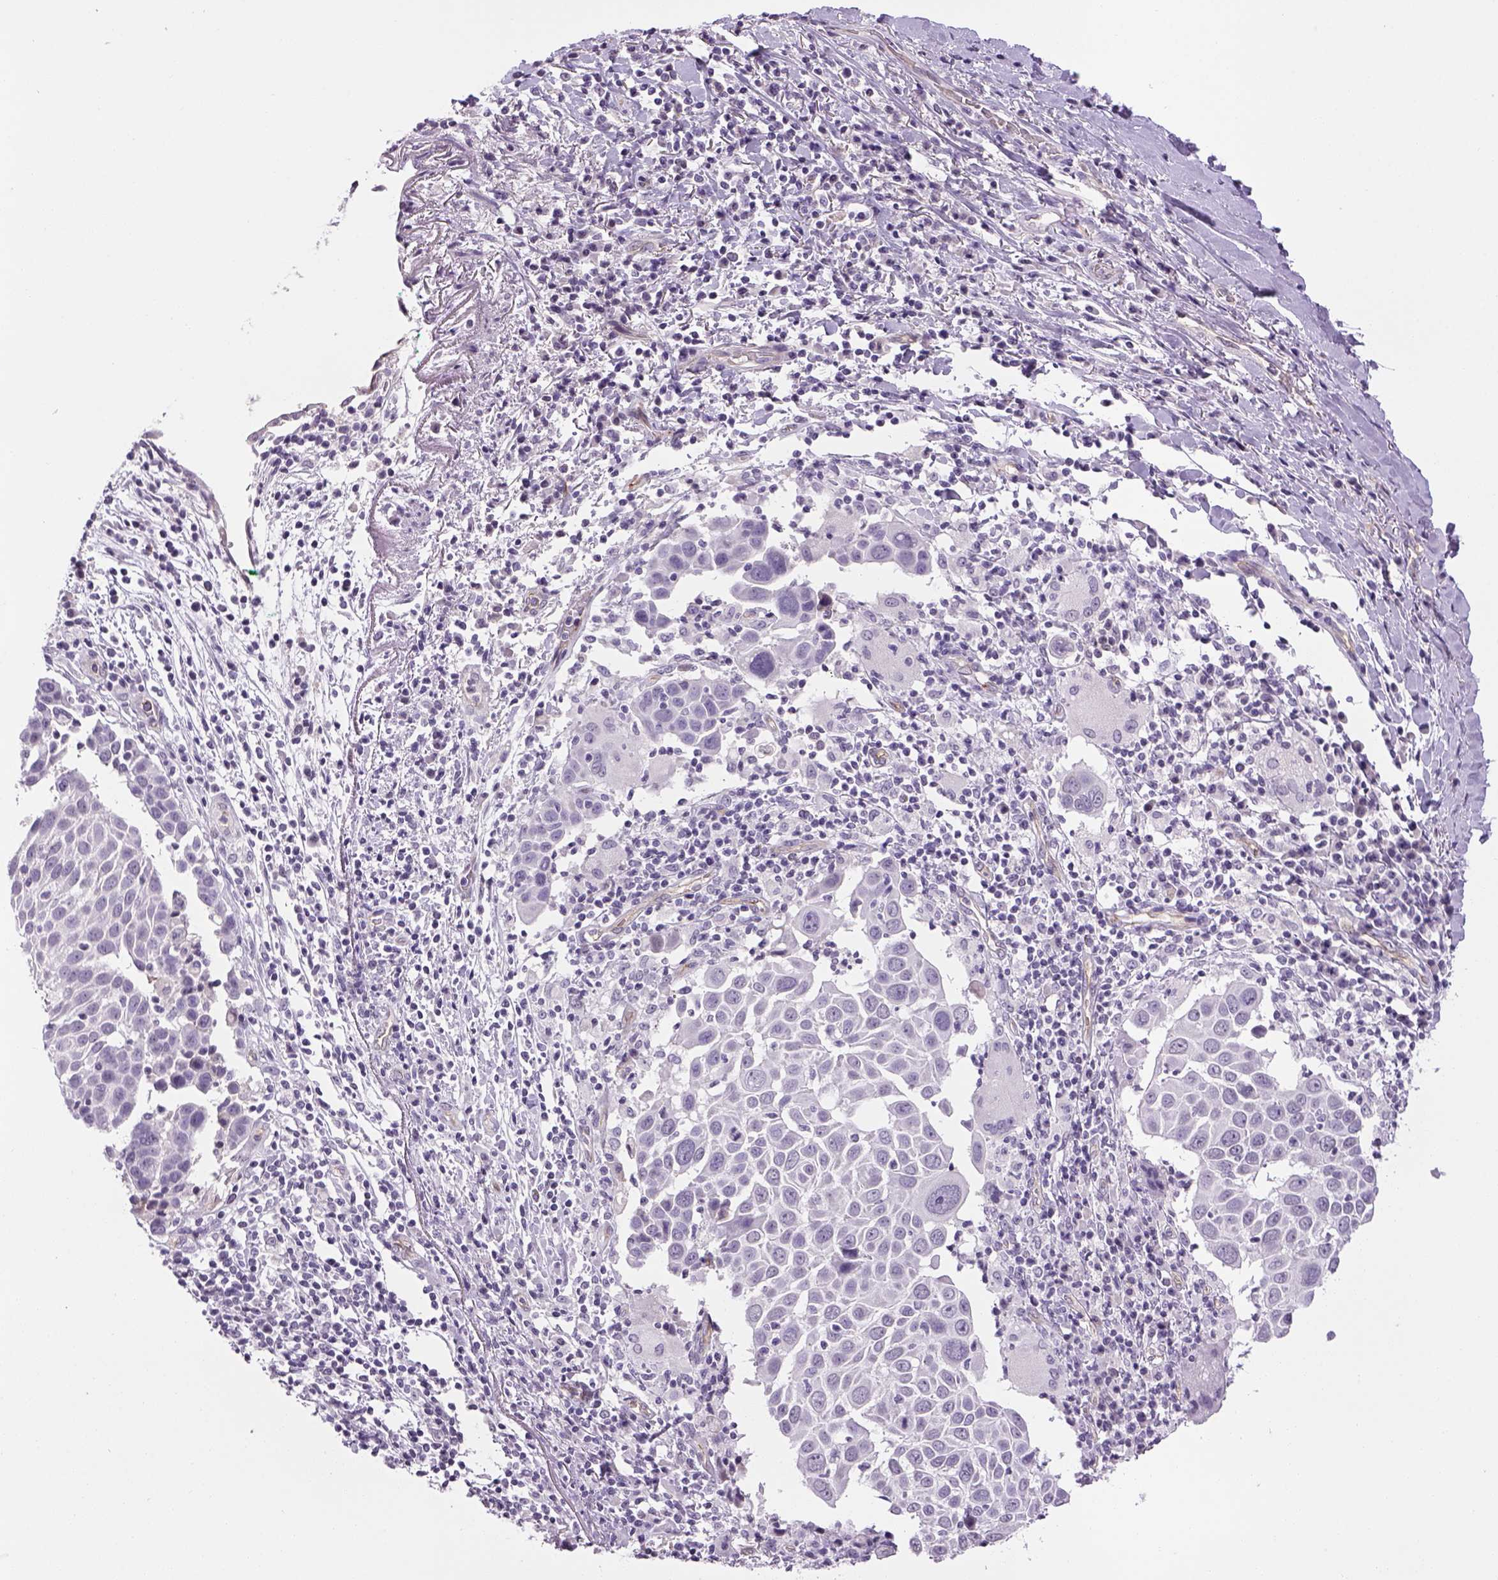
{"staining": {"intensity": "negative", "quantity": "none", "location": "none"}, "tissue": "lung cancer", "cell_type": "Tumor cells", "image_type": "cancer", "snomed": [{"axis": "morphology", "description": "Squamous cell carcinoma, NOS"}, {"axis": "topography", "description": "Lung"}], "caption": "Protein analysis of lung cancer shows no significant expression in tumor cells.", "gene": "PRRT1", "patient": {"sex": "male", "age": 57}}